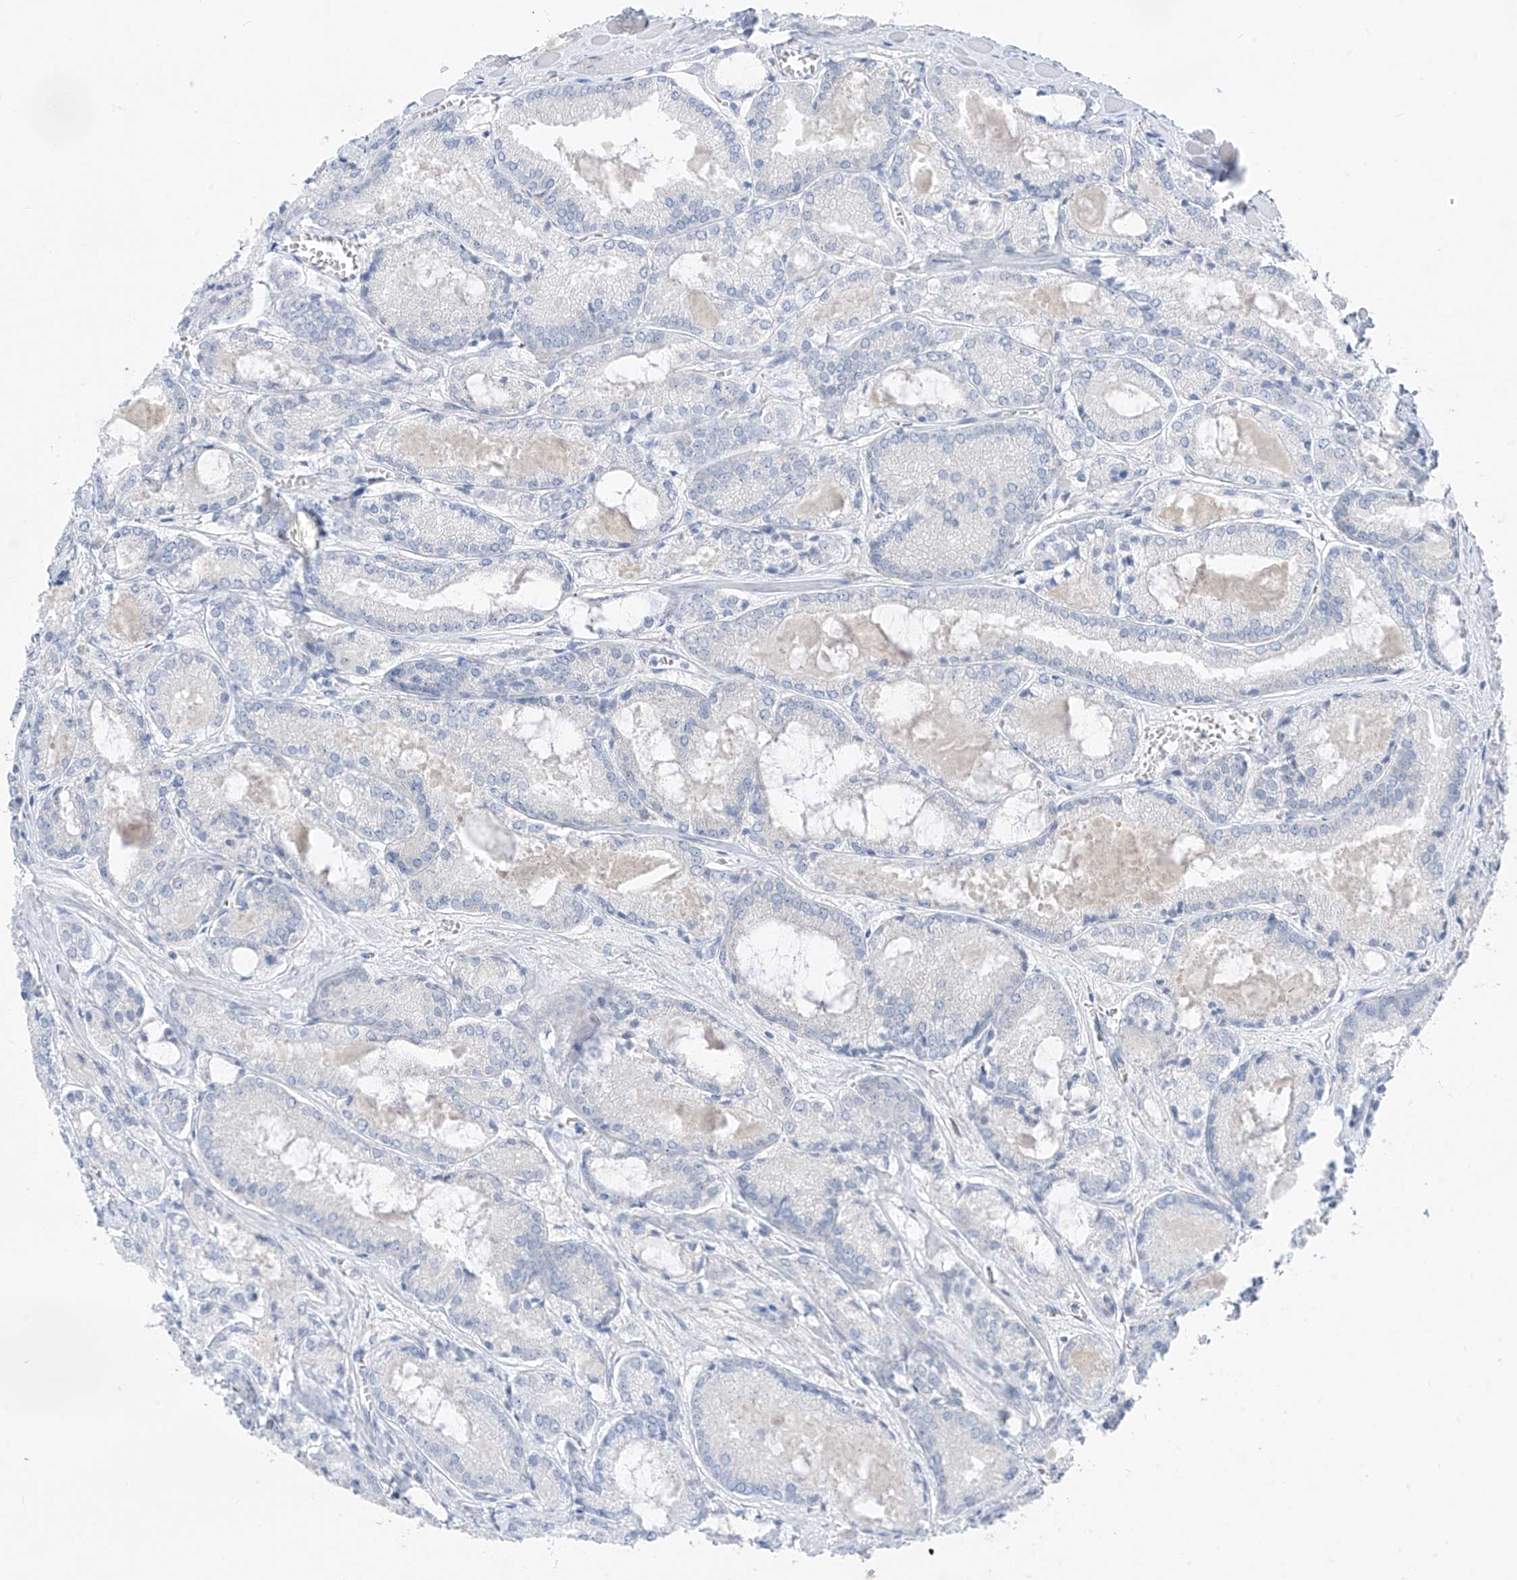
{"staining": {"intensity": "negative", "quantity": "none", "location": "none"}, "tissue": "prostate cancer", "cell_type": "Tumor cells", "image_type": "cancer", "snomed": [{"axis": "morphology", "description": "Adenocarcinoma, Low grade"}, {"axis": "topography", "description": "Prostate"}], "caption": "The histopathology image exhibits no staining of tumor cells in prostate cancer.", "gene": "LDAH", "patient": {"sex": "male", "age": 67}}